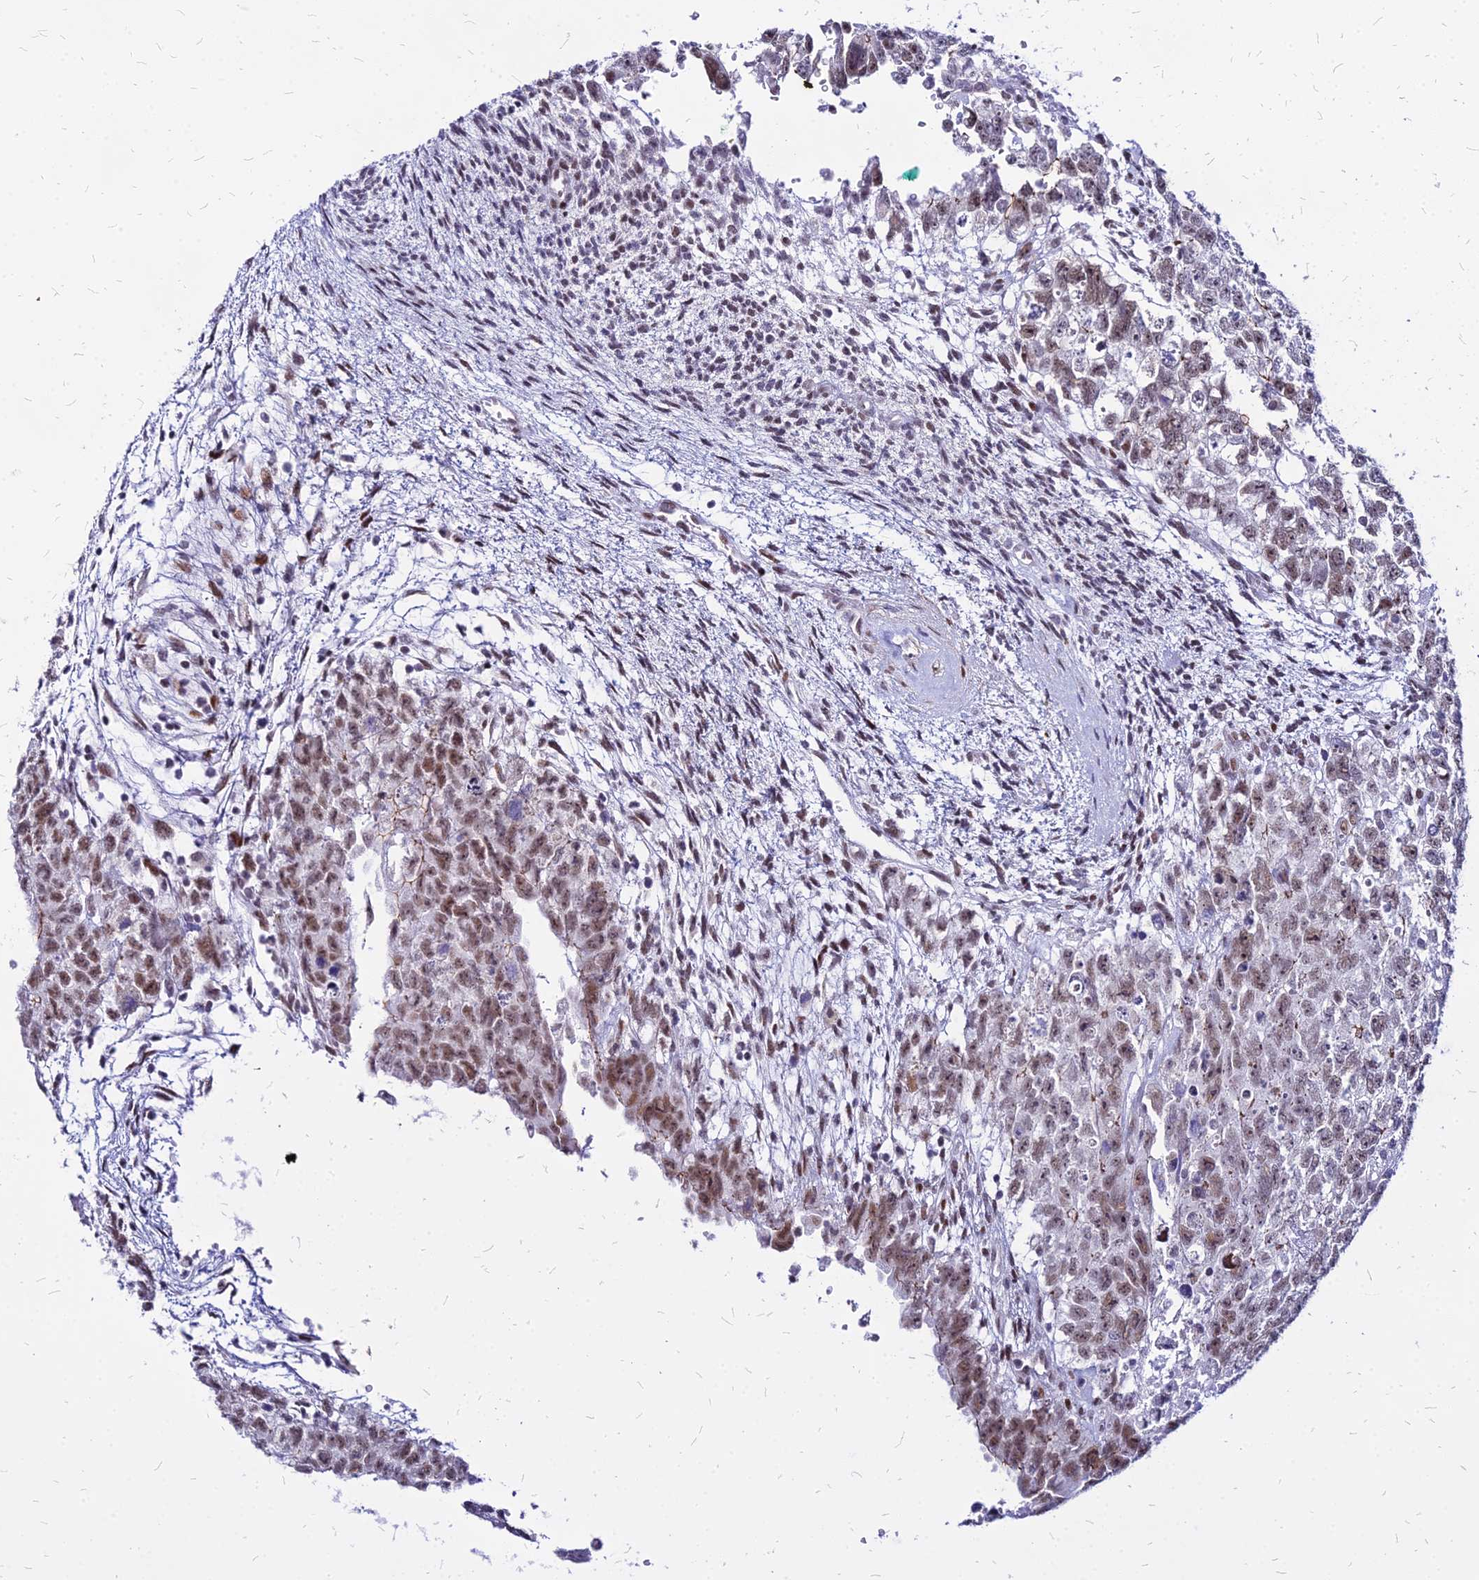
{"staining": {"intensity": "moderate", "quantity": ">75%", "location": "nuclear"}, "tissue": "testis cancer", "cell_type": "Tumor cells", "image_type": "cancer", "snomed": [{"axis": "morphology", "description": "Carcinoma, Embryonal, NOS"}, {"axis": "topography", "description": "Testis"}], "caption": "IHC (DAB (3,3'-diaminobenzidine)) staining of testis cancer demonstrates moderate nuclear protein staining in approximately >75% of tumor cells.", "gene": "FDX2", "patient": {"sex": "male", "age": 26}}